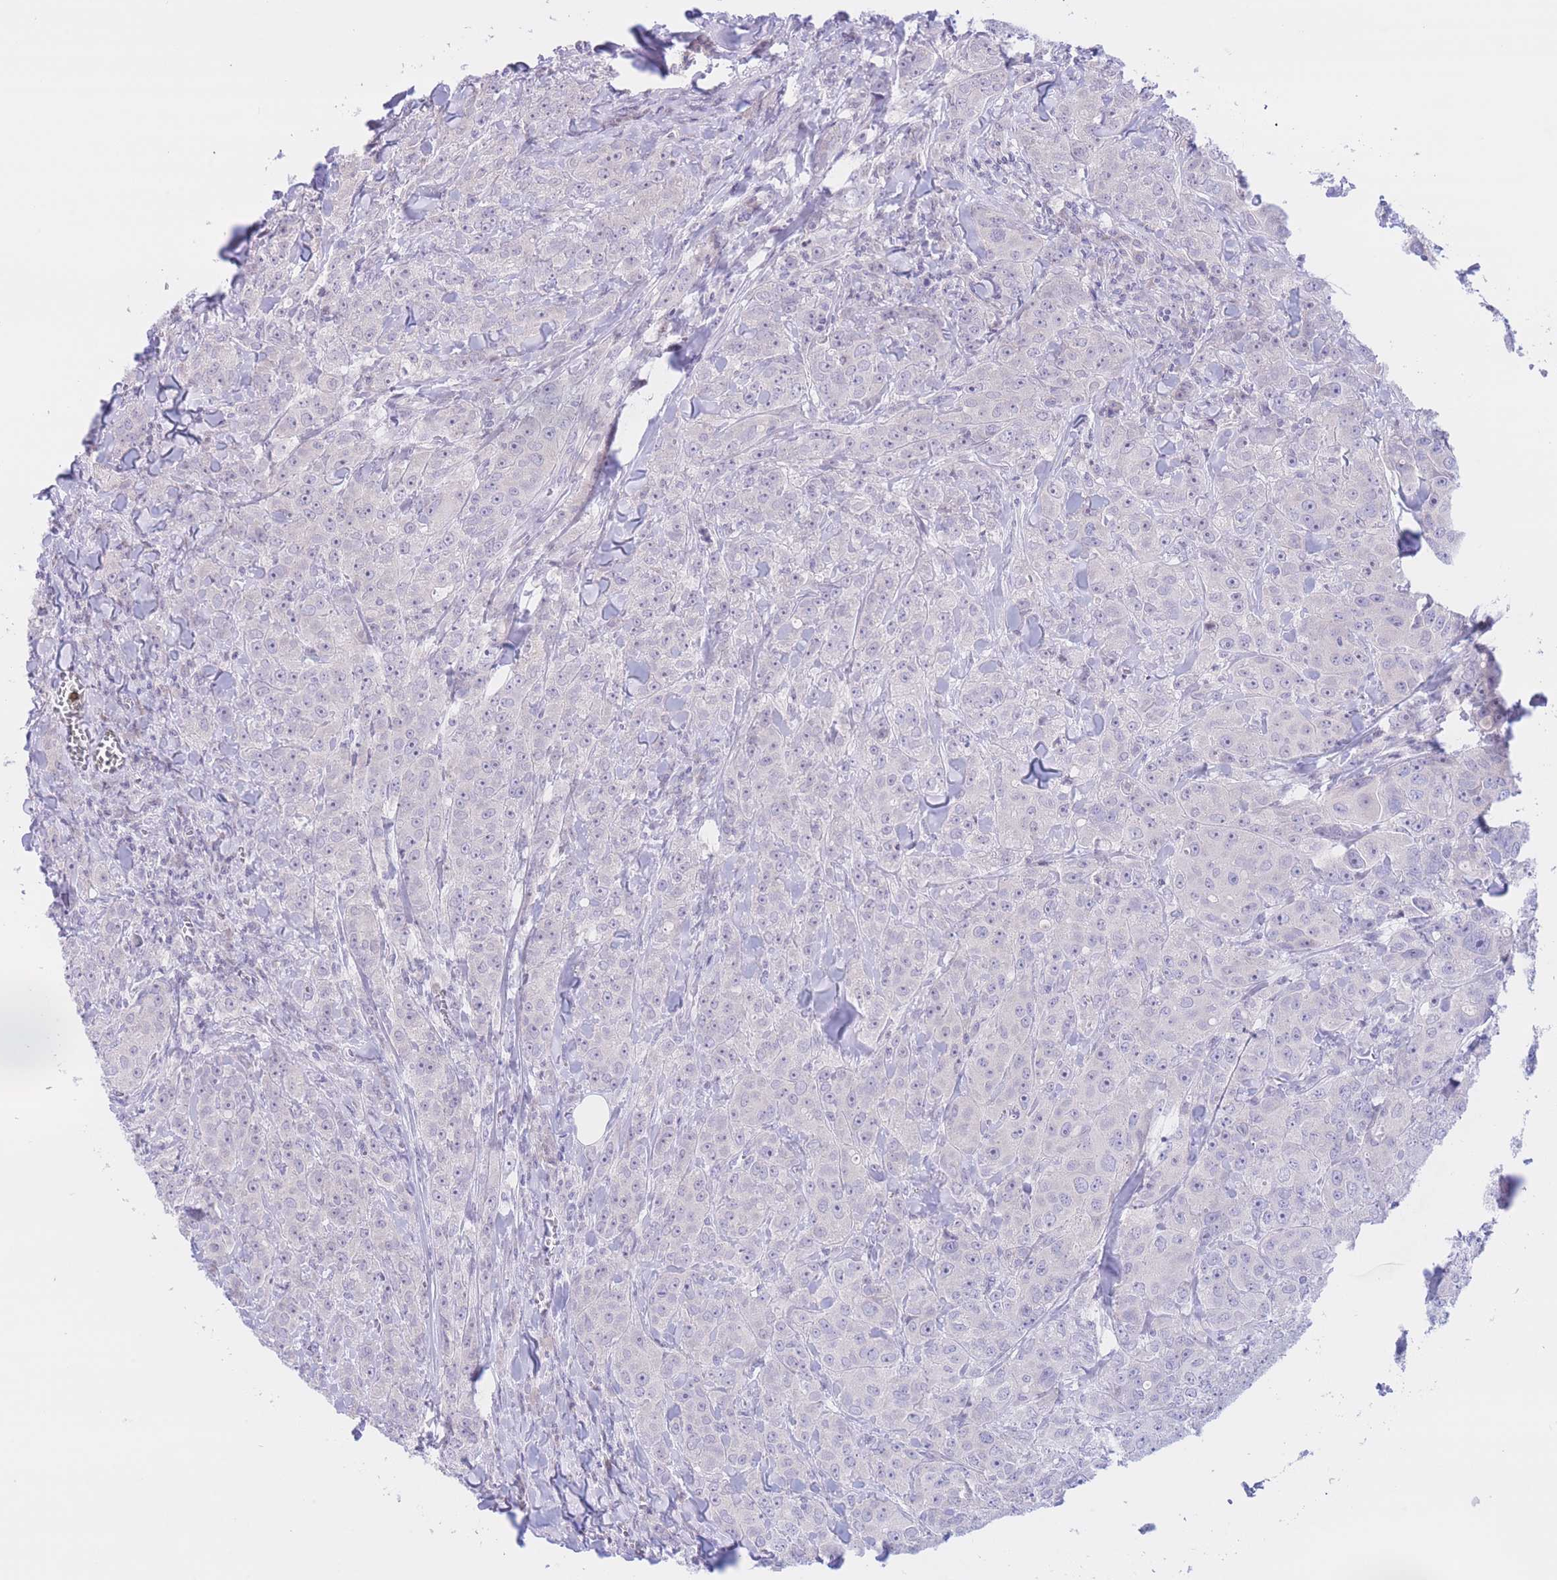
{"staining": {"intensity": "negative", "quantity": "none", "location": "none"}, "tissue": "breast cancer", "cell_type": "Tumor cells", "image_type": "cancer", "snomed": [{"axis": "morphology", "description": "Duct carcinoma"}, {"axis": "topography", "description": "Breast"}], "caption": "A high-resolution histopathology image shows immunohistochemistry (IHC) staining of breast cancer (intraductal carcinoma), which reveals no significant positivity in tumor cells.", "gene": "RPL39L", "patient": {"sex": "female", "age": 43}}